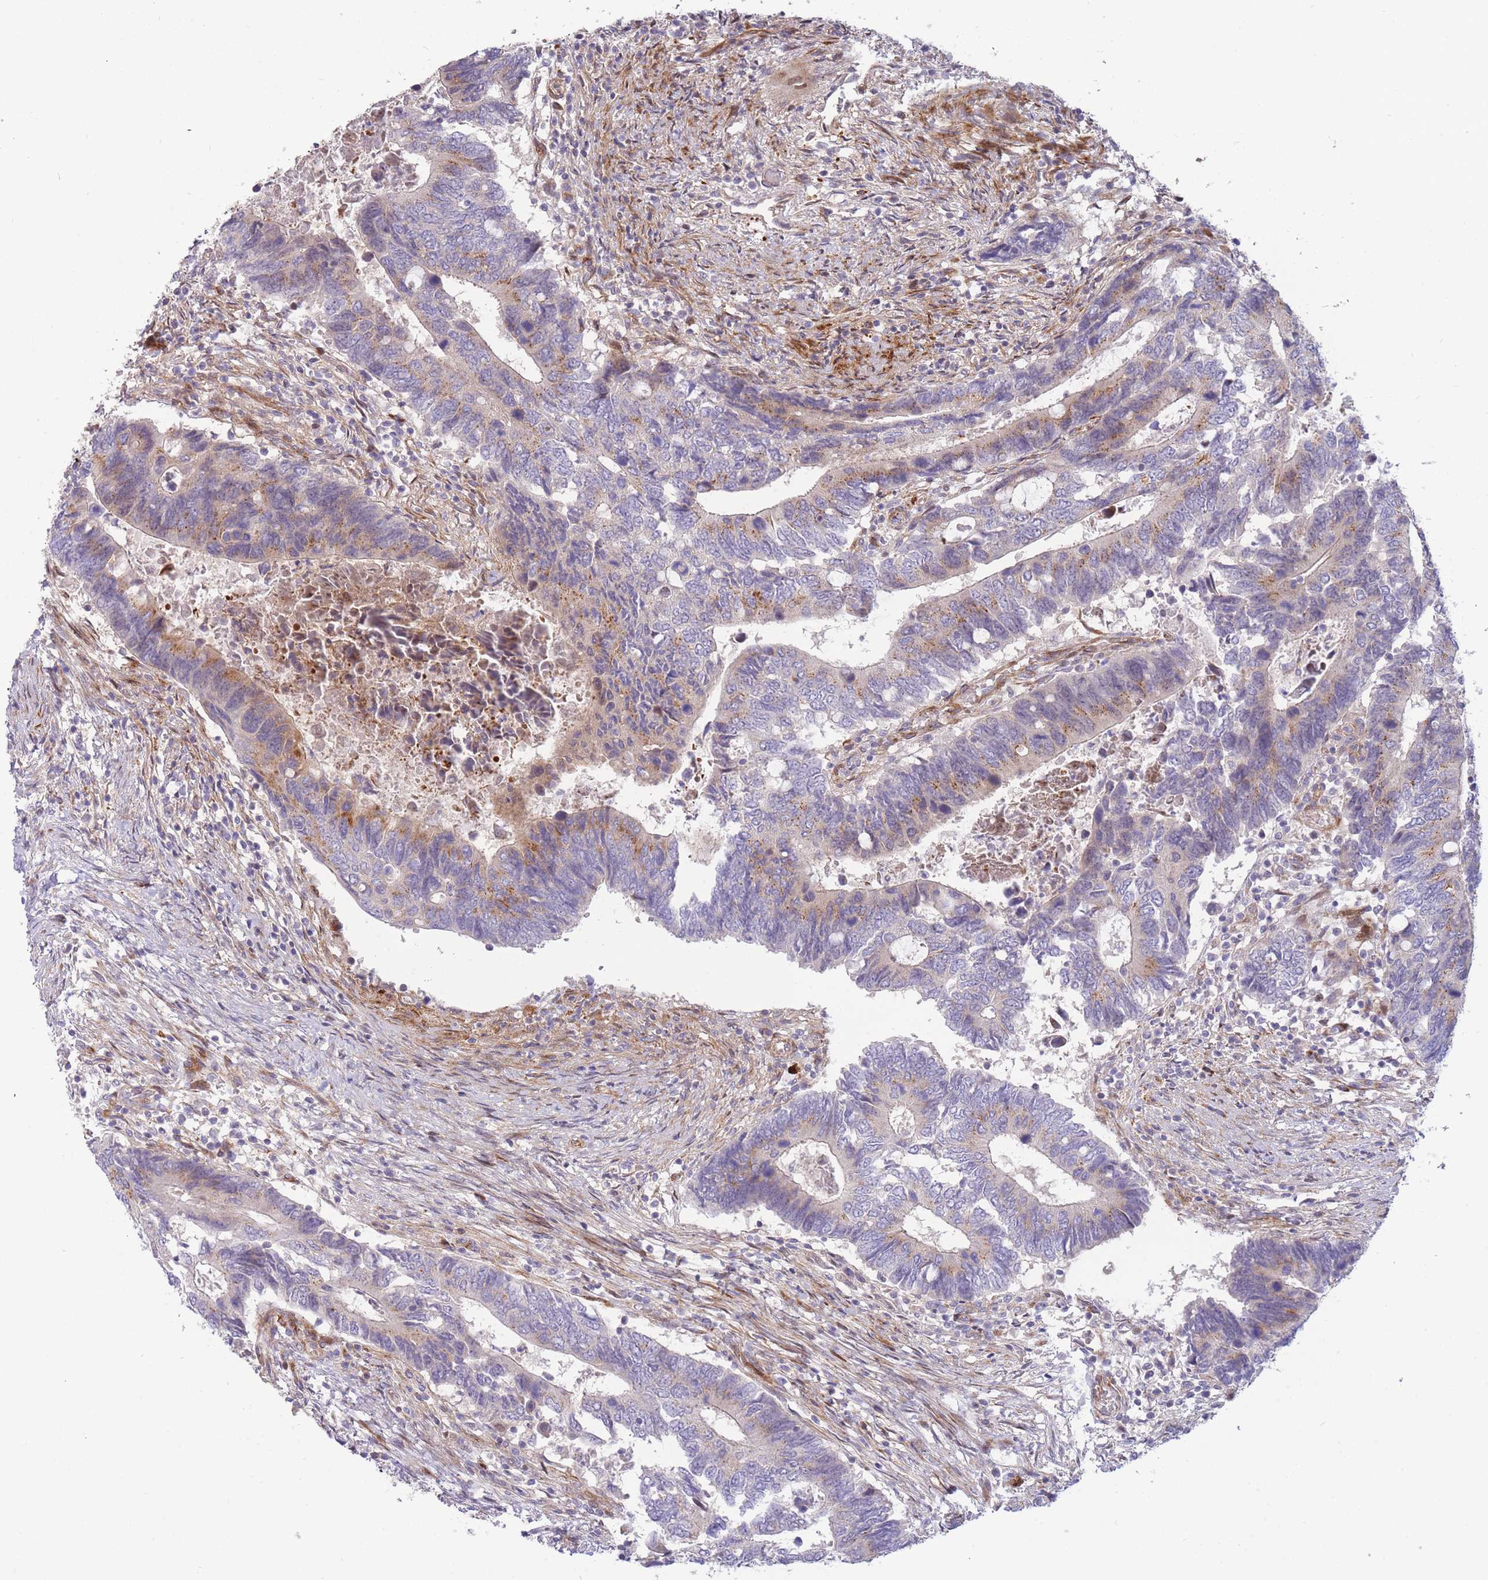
{"staining": {"intensity": "moderate", "quantity": "<25%", "location": "cytoplasmic/membranous"}, "tissue": "colorectal cancer", "cell_type": "Tumor cells", "image_type": "cancer", "snomed": [{"axis": "morphology", "description": "Adenocarcinoma, NOS"}, {"axis": "topography", "description": "Colon"}], "caption": "Brown immunohistochemical staining in human adenocarcinoma (colorectal) shows moderate cytoplasmic/membranous staining in approximately <25% of tumor cells. (Stains: DAB in brown, nuclei in blue, Microscopy: brightfield microscopy at high magnification).", "gene": "ATP5MC2", "patient": {"sex": "male", "age": 87}}